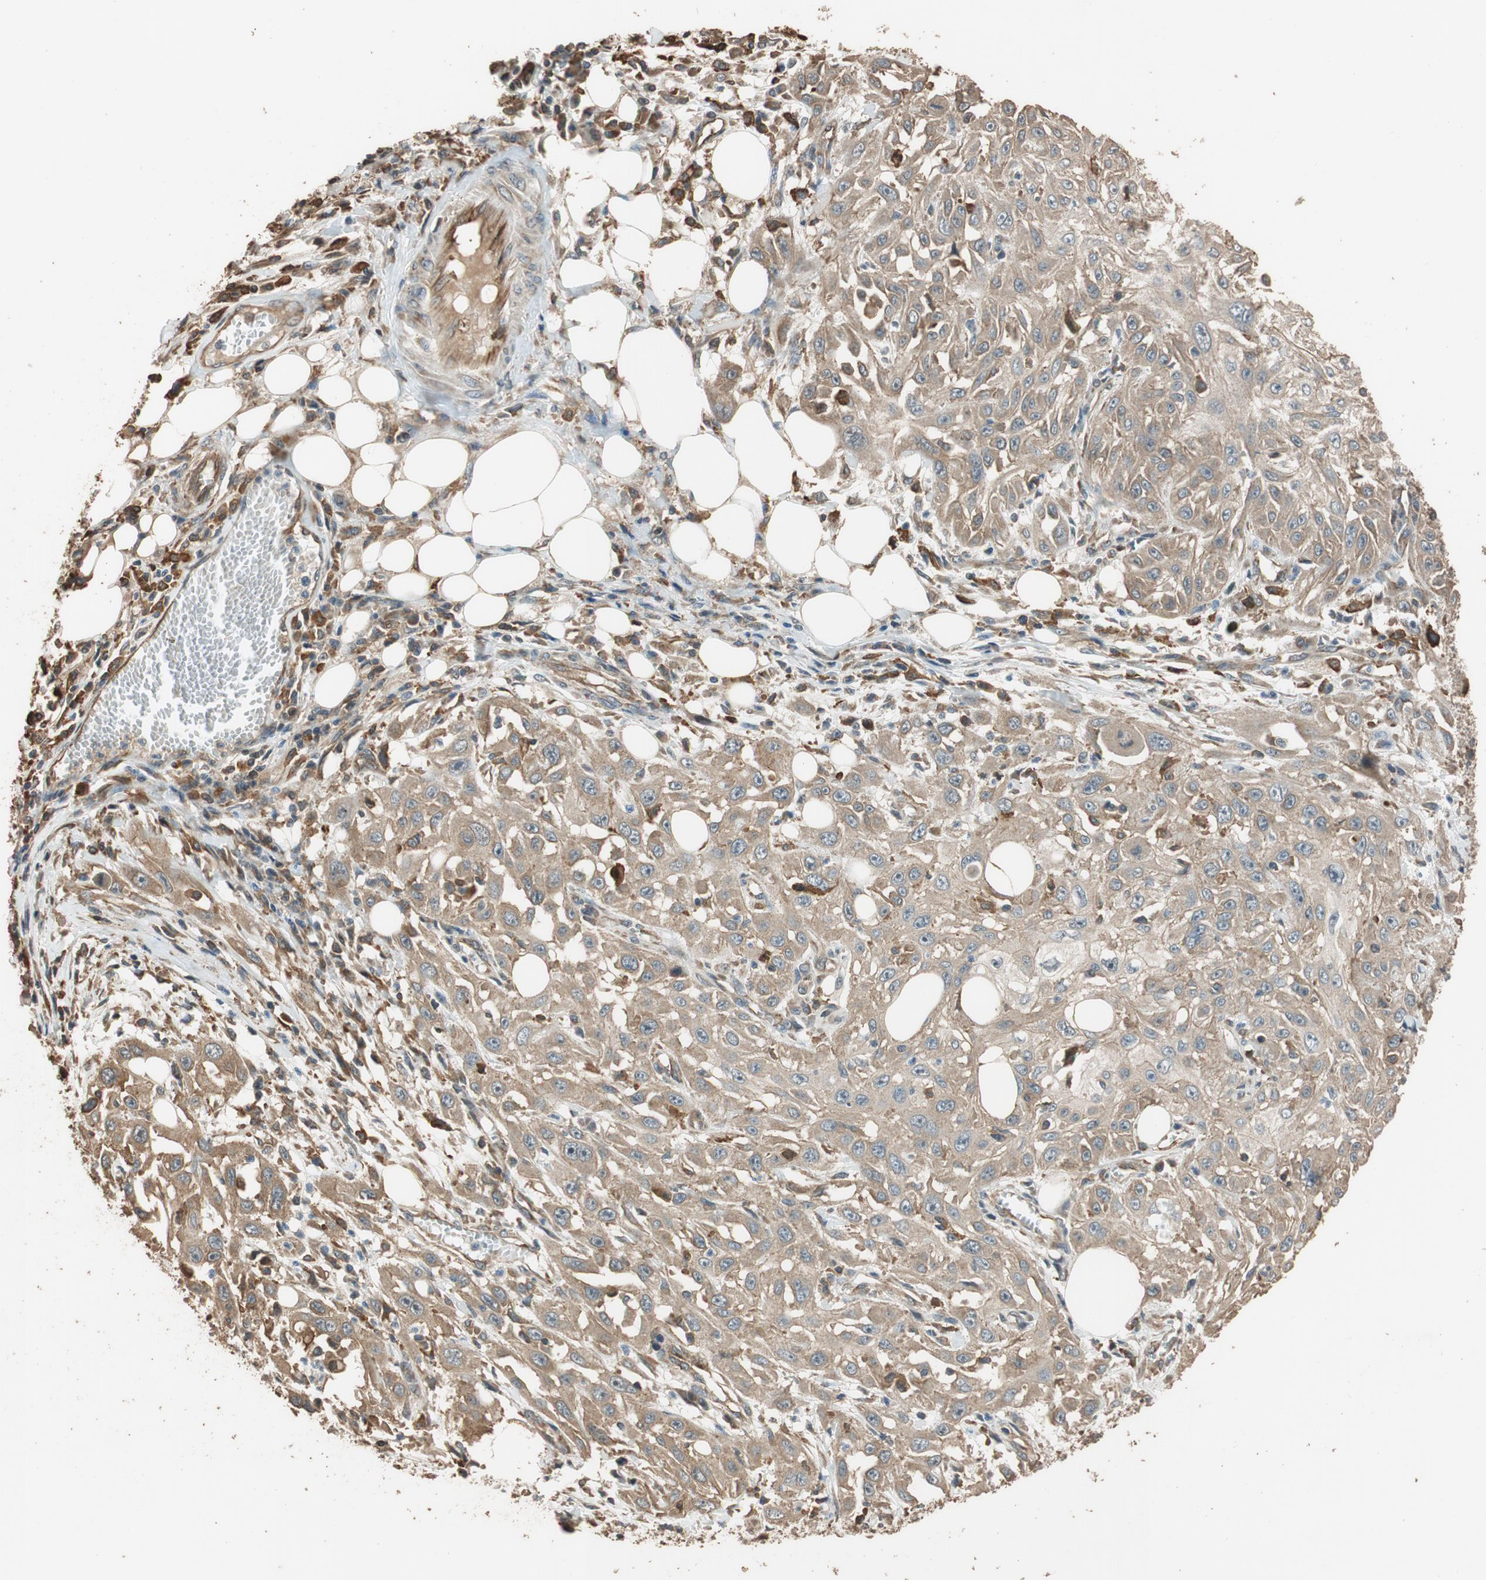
{"staining": {"intensity": "weak", "quantity": ">75%", "location": "cytoplasmic/membranous"}, "tissue": "skin cancer", "cell_type": "Tumor cells", "image_type": "cancer", "snomed": [{"axis": "morphology", "description": "Squamous cell carcinoma, NOS"}, {"axis": "topography", "description": "Skin"}], "caption": "About >75% of tumor cells in skin cancer (squamous cell carcinoma) reveal weak cytoplasmic/membranous protein expression as visualized by brown immunohistochemical staining.", "gene": "MST1R", "patient": {"sex": "male", "age": 75}}